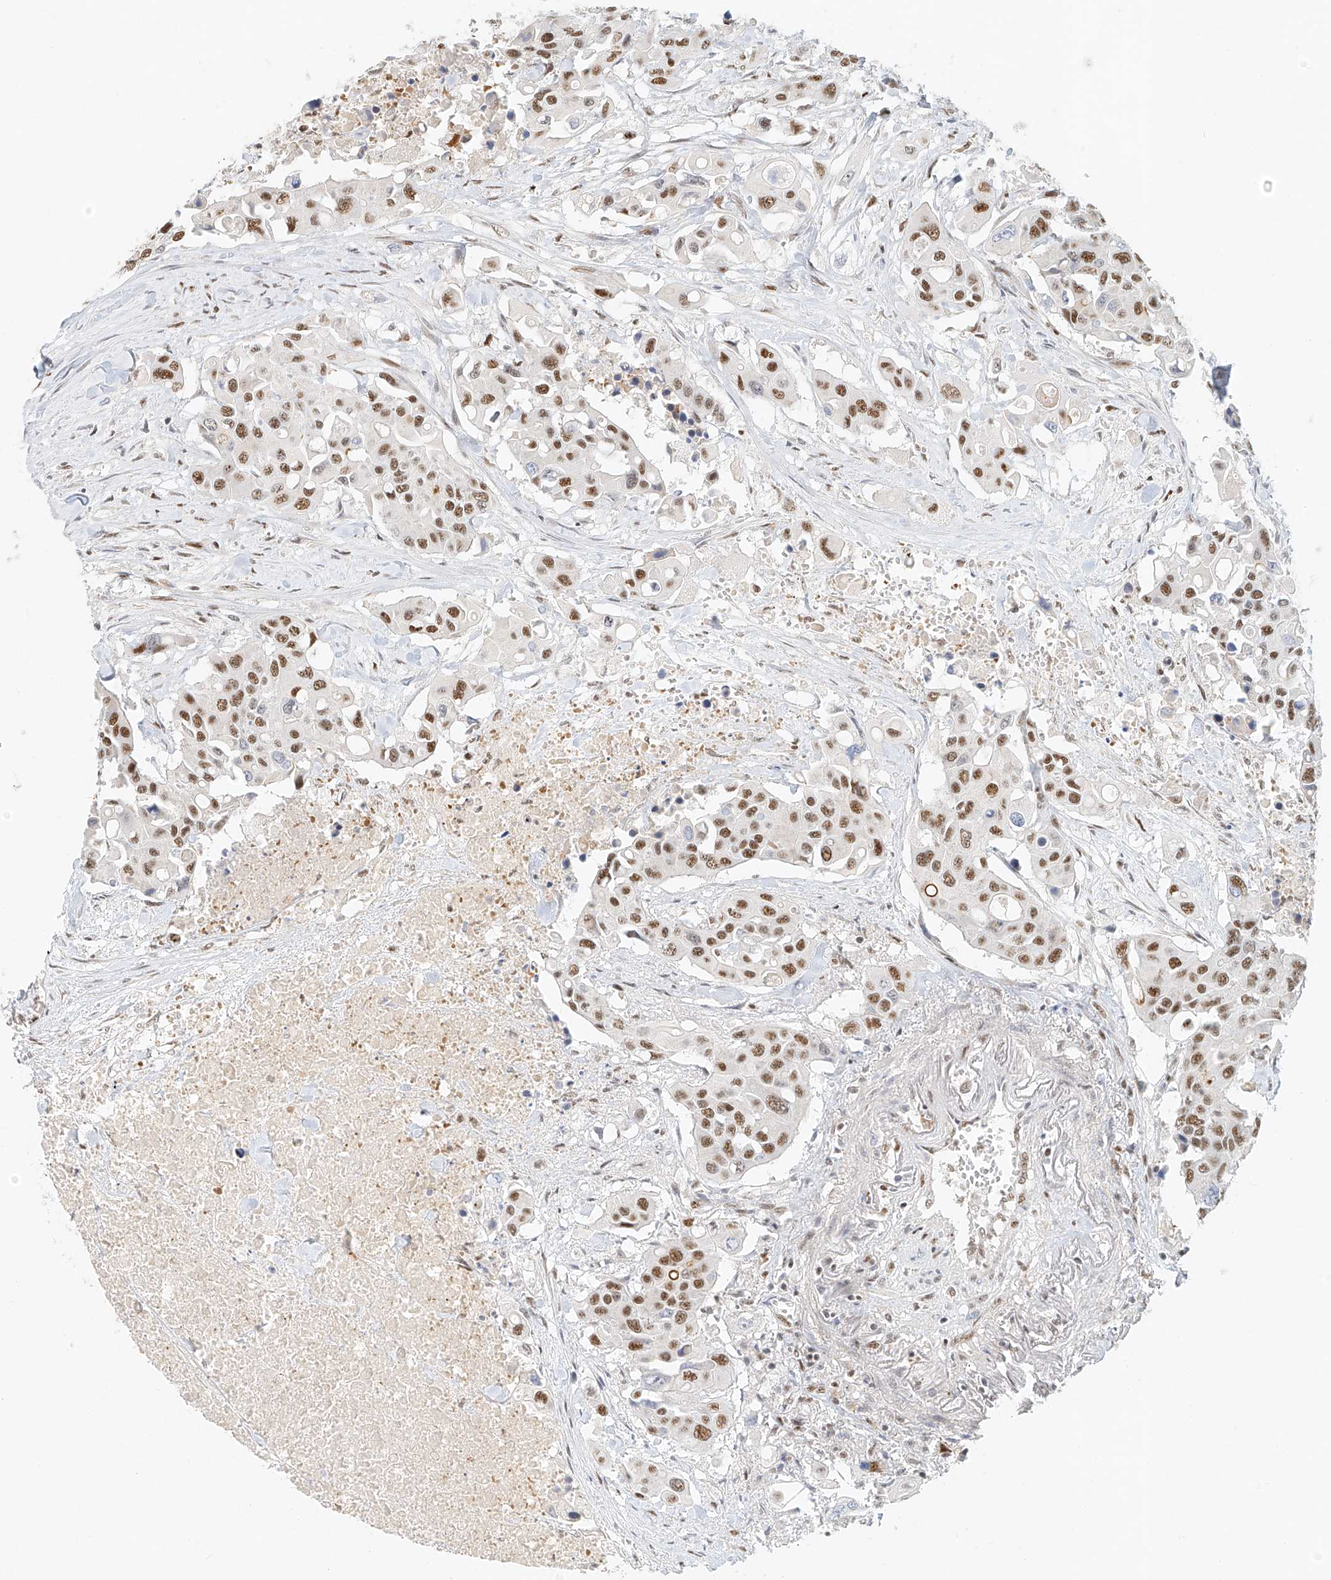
{"staining": {"intensity": "moderate", "quantity": ">75%", "location": "nuclear"}, "tissue": "colorectal cancer", "cell_type": "Tumor cells", "image_type": "cancer", "snomed": [{"axis": "morphology", "description": "Adenocarcinoma, NOS"}, {"axis": "topography", "description": "Colon"}], "caption": "This micrograph demonstrates immunohistochemistry (IHC) staining of human colorectal adenocarcinoma, with medium moderate nuclear staining in about >75% of tumor cells.", "gene": "CXorf58", "patient": {"sex": "male", "age": 77}}